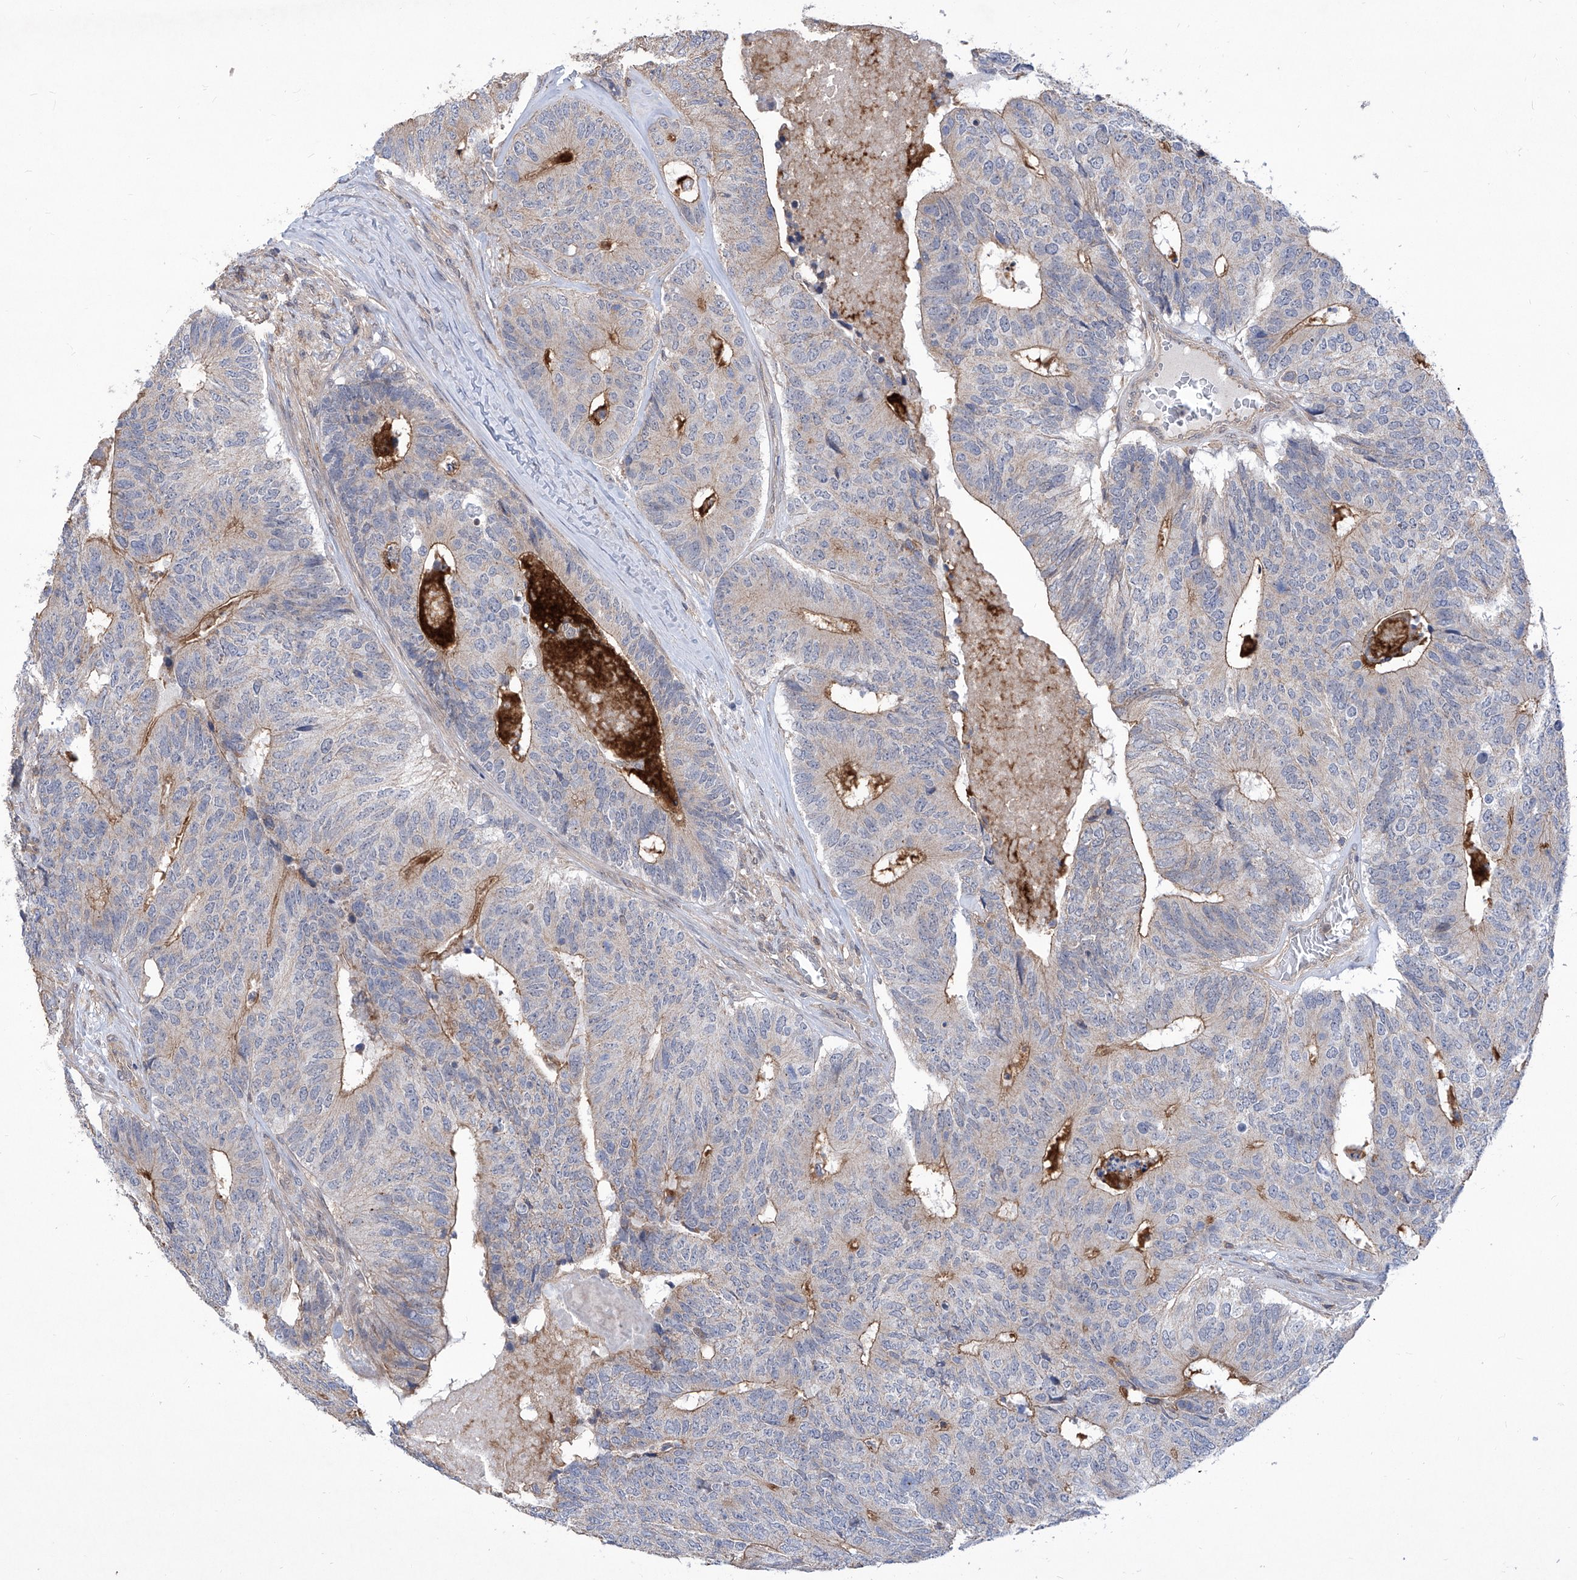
{"staining": {"intensity": "moderate", "quantity": "25%-75%", "location": "cytoplasmic/membranous"}, "tissue": "colorectal cancer", "cell_type": "Tumor cells", "image_type": "cancer", "snomed": [{"axis": "morphology", "description": "Adenocarcinoma, NOS"}, {"axis": "topography", "description": "Colon"}], "caption": "A high-resolution image shows immunohistochemistry staining of colorectal cancer (adenocarcinoma), which shows moderate cytoplasmic/membranous staining in about 25%-75% of tumor cells.", "gene": "KIFC2", "patient": {"sex": "female", "age": 67}}